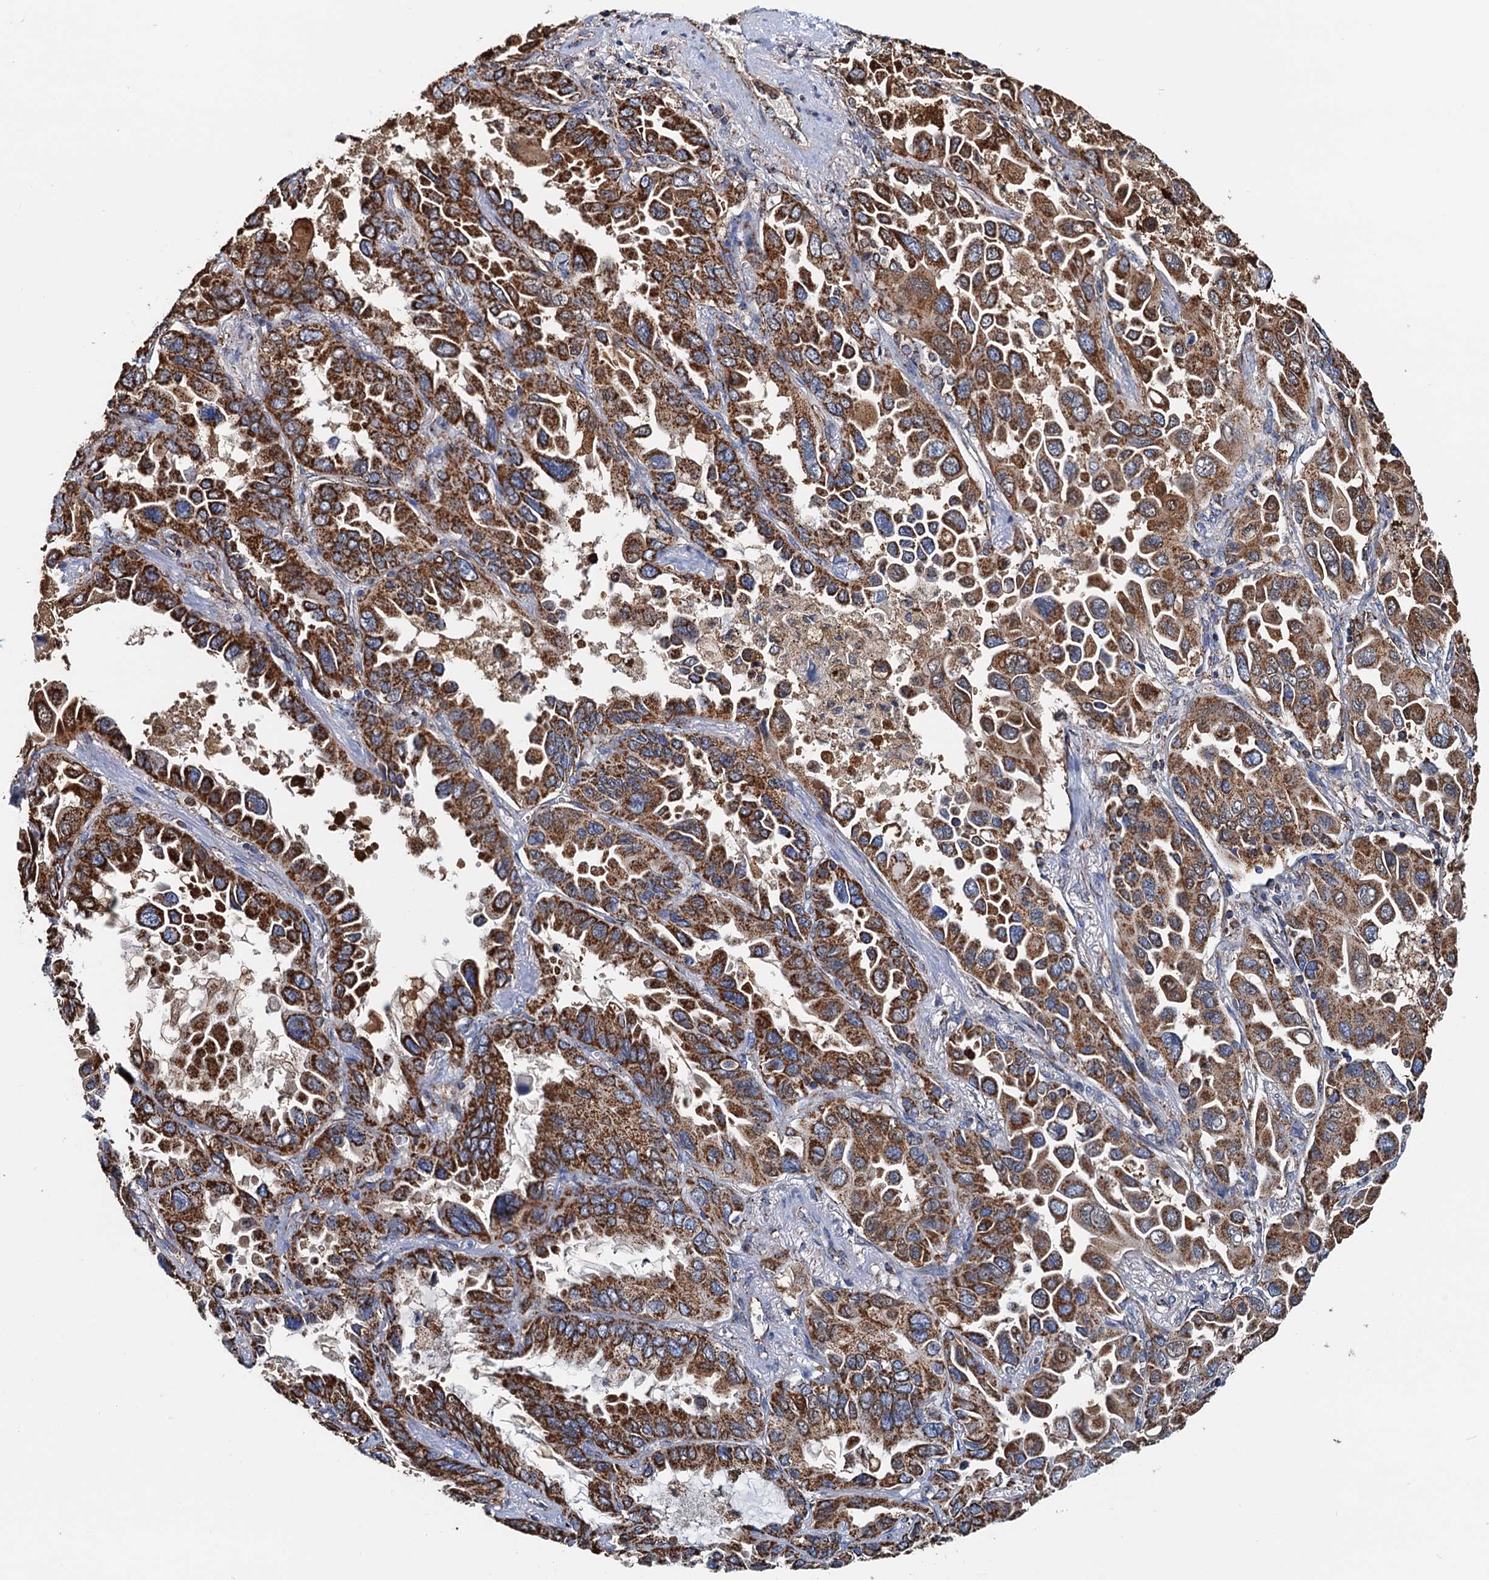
{"staining": {"intensity": "strong", "quantity": ">75%", "location": "cytoplasmic/membranous"}, "tissue": "lung cancer", "cell_type": "Tumor cells", "image_type": "cancer", "snomed": [{"axis": "morphology", "description": "Adenocarcinoma, NOS"}, {"axis": "topography", "description": "Lung"}], "caption": "Adenocarcinoma (lung) tissue reveals strong cytoplasmic/membranous positivity in about >75% of tumor cells", "gene": "AAGAB", "patient": {"sex": "male", "age": 64}}